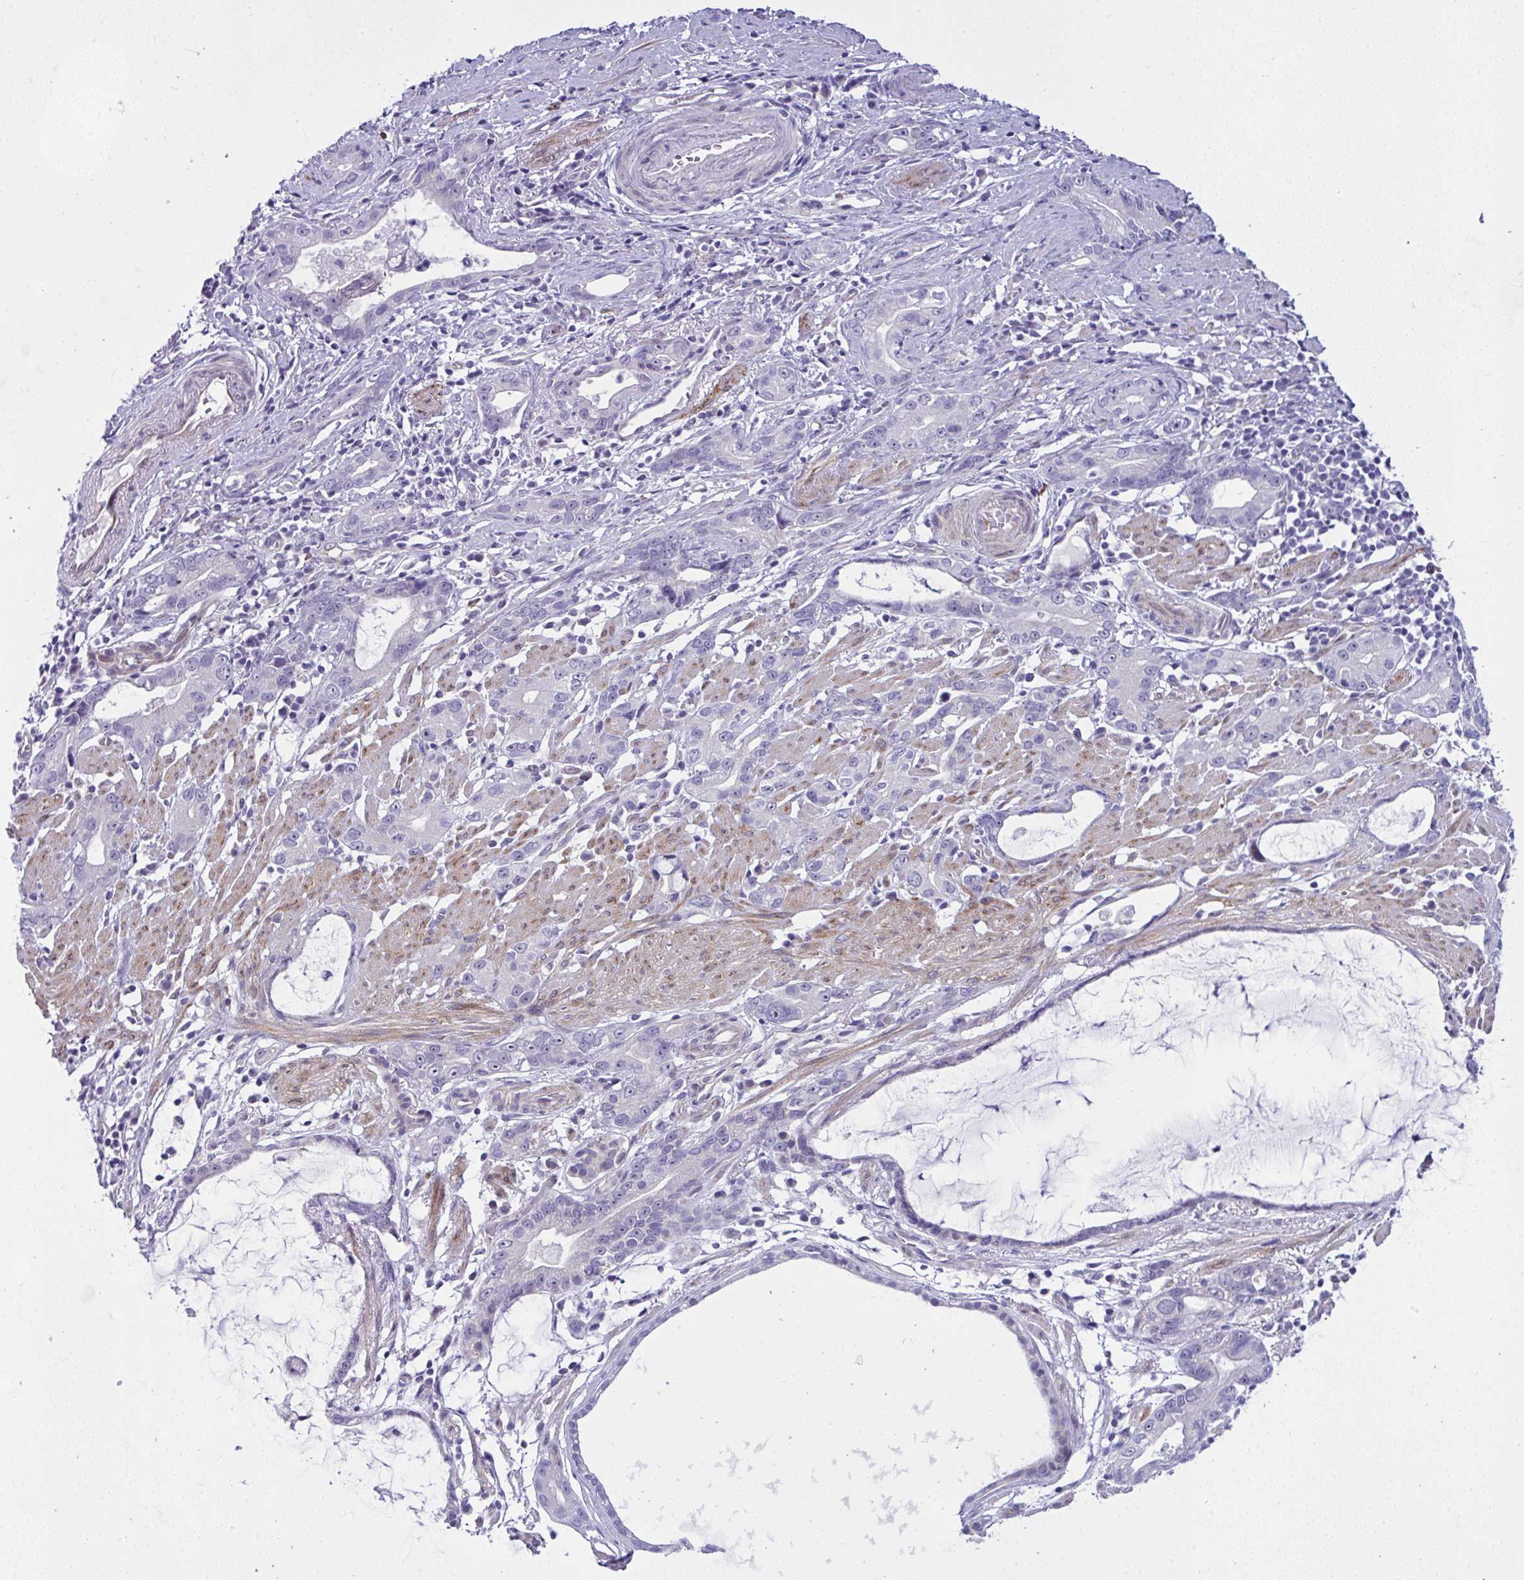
{"staining": {"intensity": "negative", "quantity": "none", "location": "none"}, "tissue": "stomach cancer", "cell_type": "Tumor cells", "image_type": "cancer", "snomed": [{"axis": "morphology", "description": "Adenocarcinoma, NOS"}, {"axis": "topography", "description": "Stomach"}], "caption": "Immunohistochemistry (IHC) of stomach cancer (adenocarcinoma) shows no expression in tumor cells.", "gene": "NFXL1", "patient": {"sex": "male", "age": 55}}